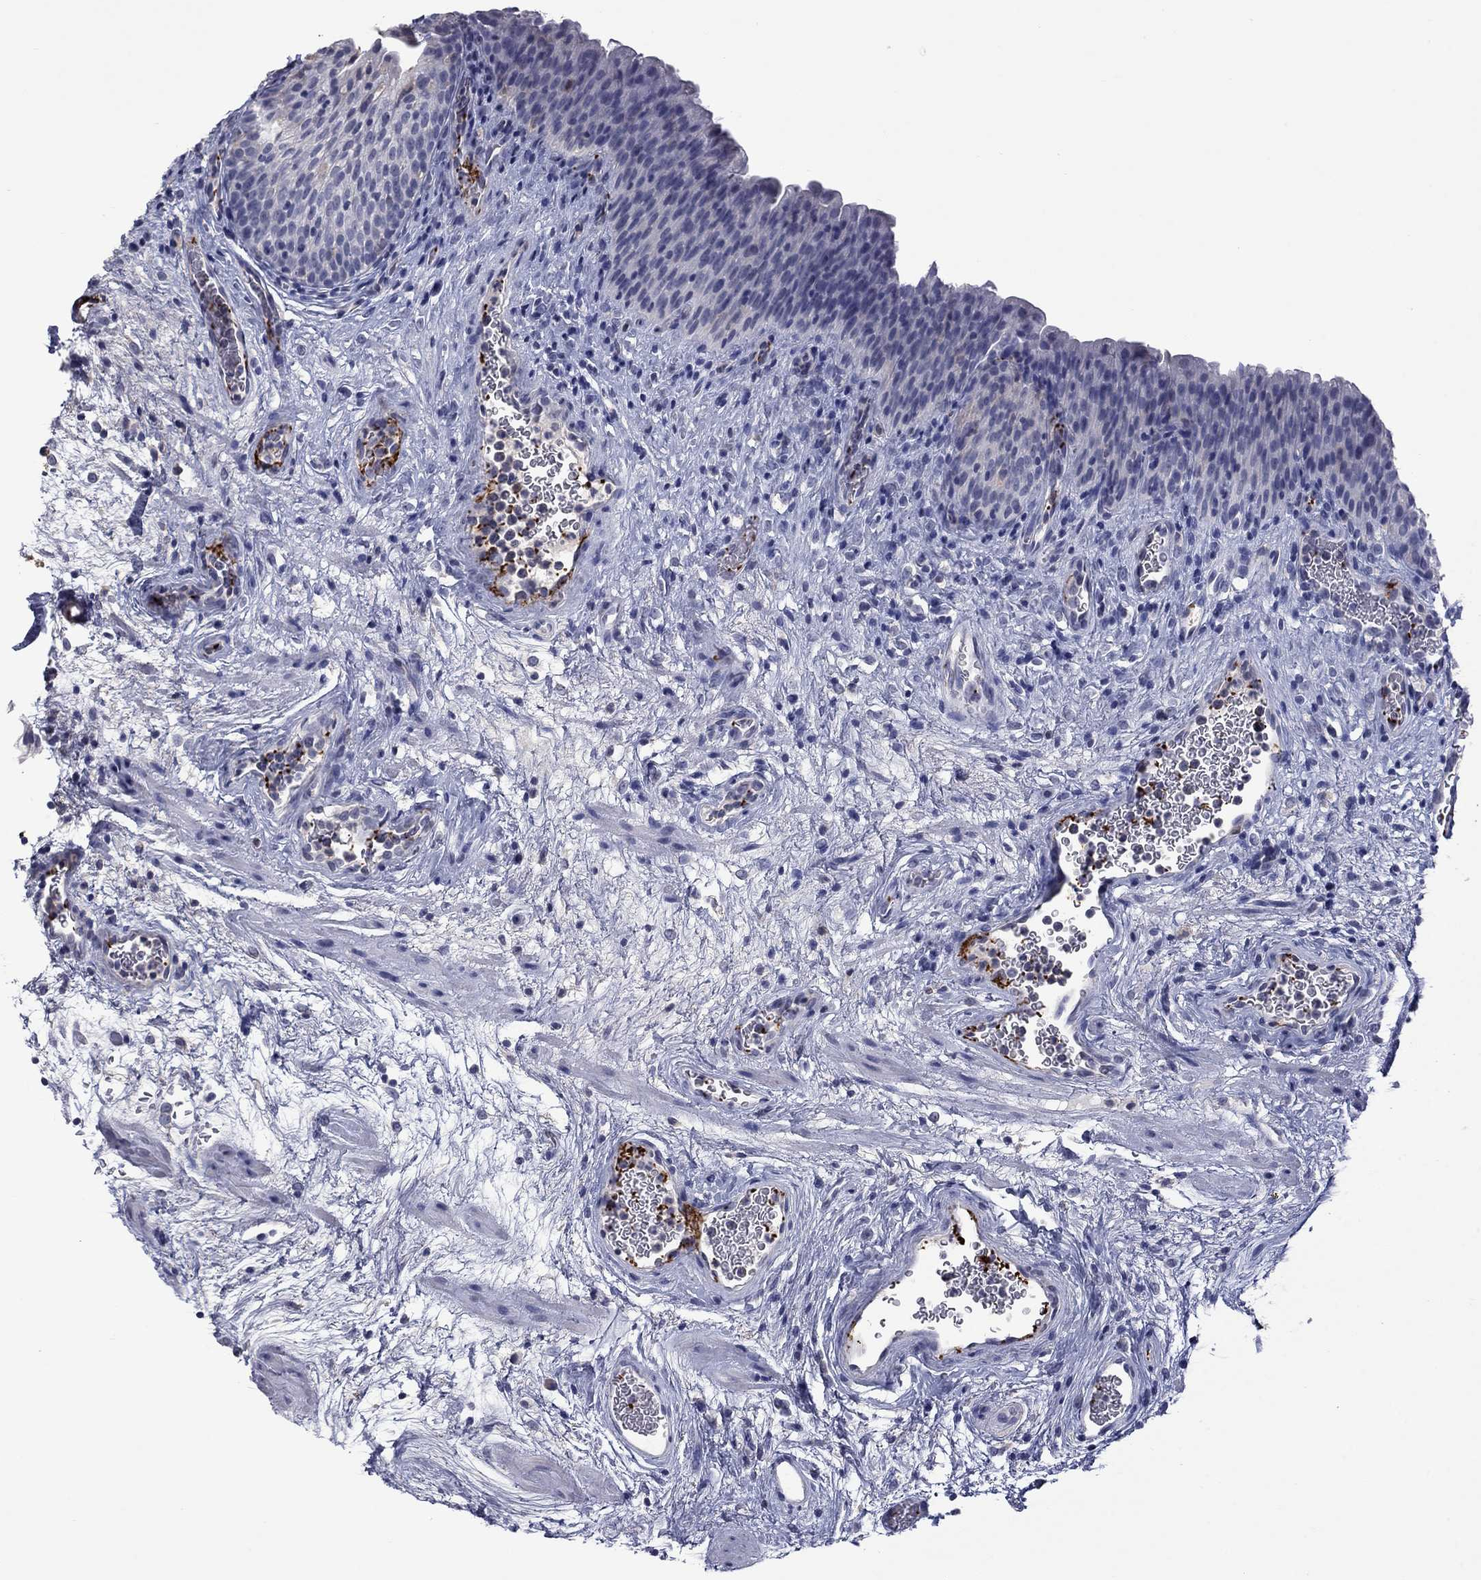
{"staining": {"intensity": "negative", "quantity": "none", "location": "none"}, "tissue": "urinary bladder", "cell_type": "Urothelial cells", "image_type": "normal", "snomed": [{"axis": "morphology", "description": "Normal tissue, NOS"}, {"axis": "topography", "description": "Urinary bladder"}], "caption": "Human urinary bladder stained for a protein using IHC reveals no positivity in urothelial cells.", "gene": "PLEK", "patient": {"sex": "male", "age": 76}}